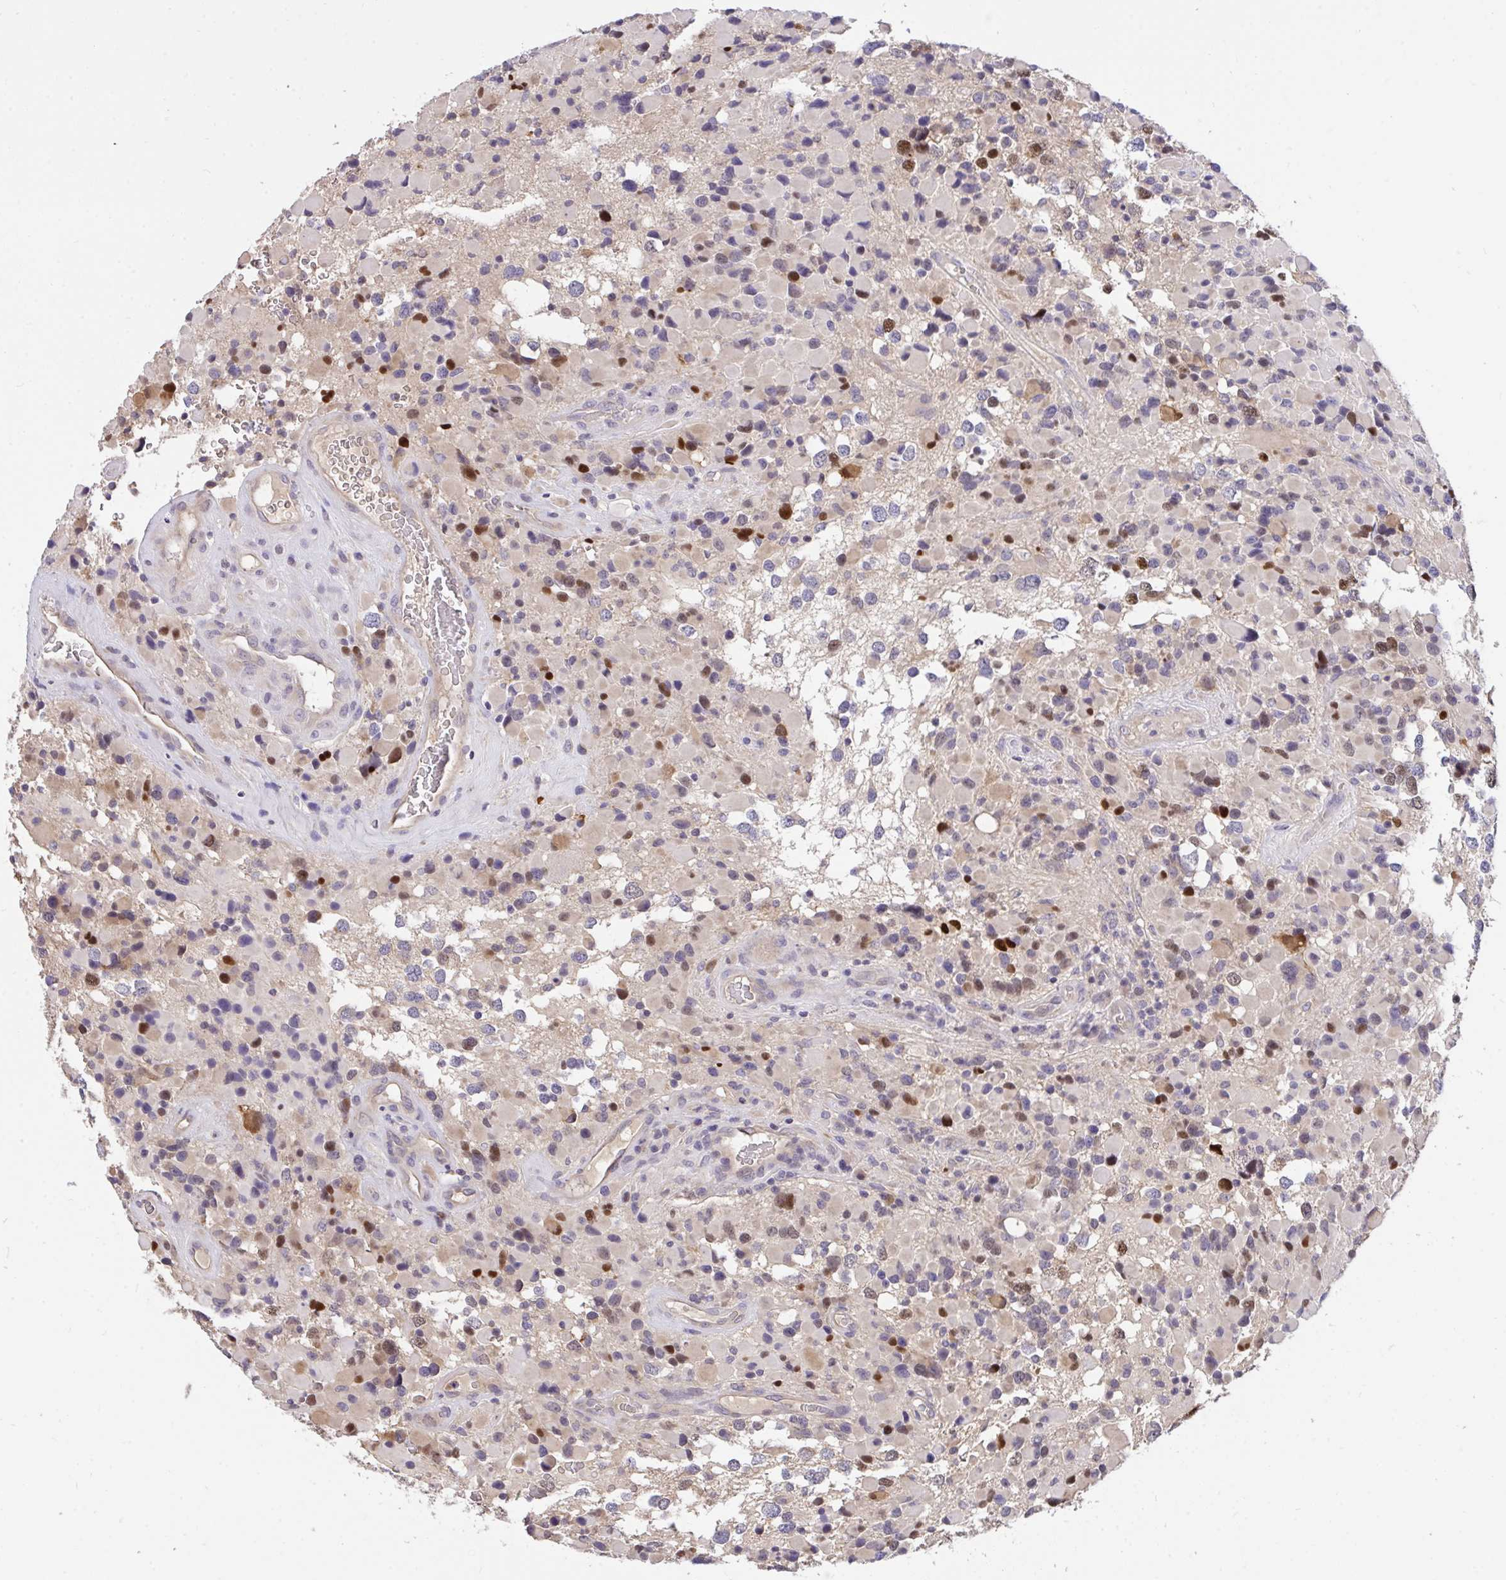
{"staining": {"intensity": "strong", "quantity": "25%-75%", "location": "nuclear"}, "tissue": "glioma", "cell_type": "Tumor cells", "image_type": "cancer", "snomed": [{"axis": "morphology", "description": "Glioma, malignant, High grade"}, {"axis": "topography", "description": "Brain"}], "caption": "The image shows immunohistochemical staining of malignant glioma (high-grade). There is strong nuclear staining is identified in approximately 25%-75% of tumor cells.", "gene": "C19orf54", "patient": {"sex": "female", "age": 40}}